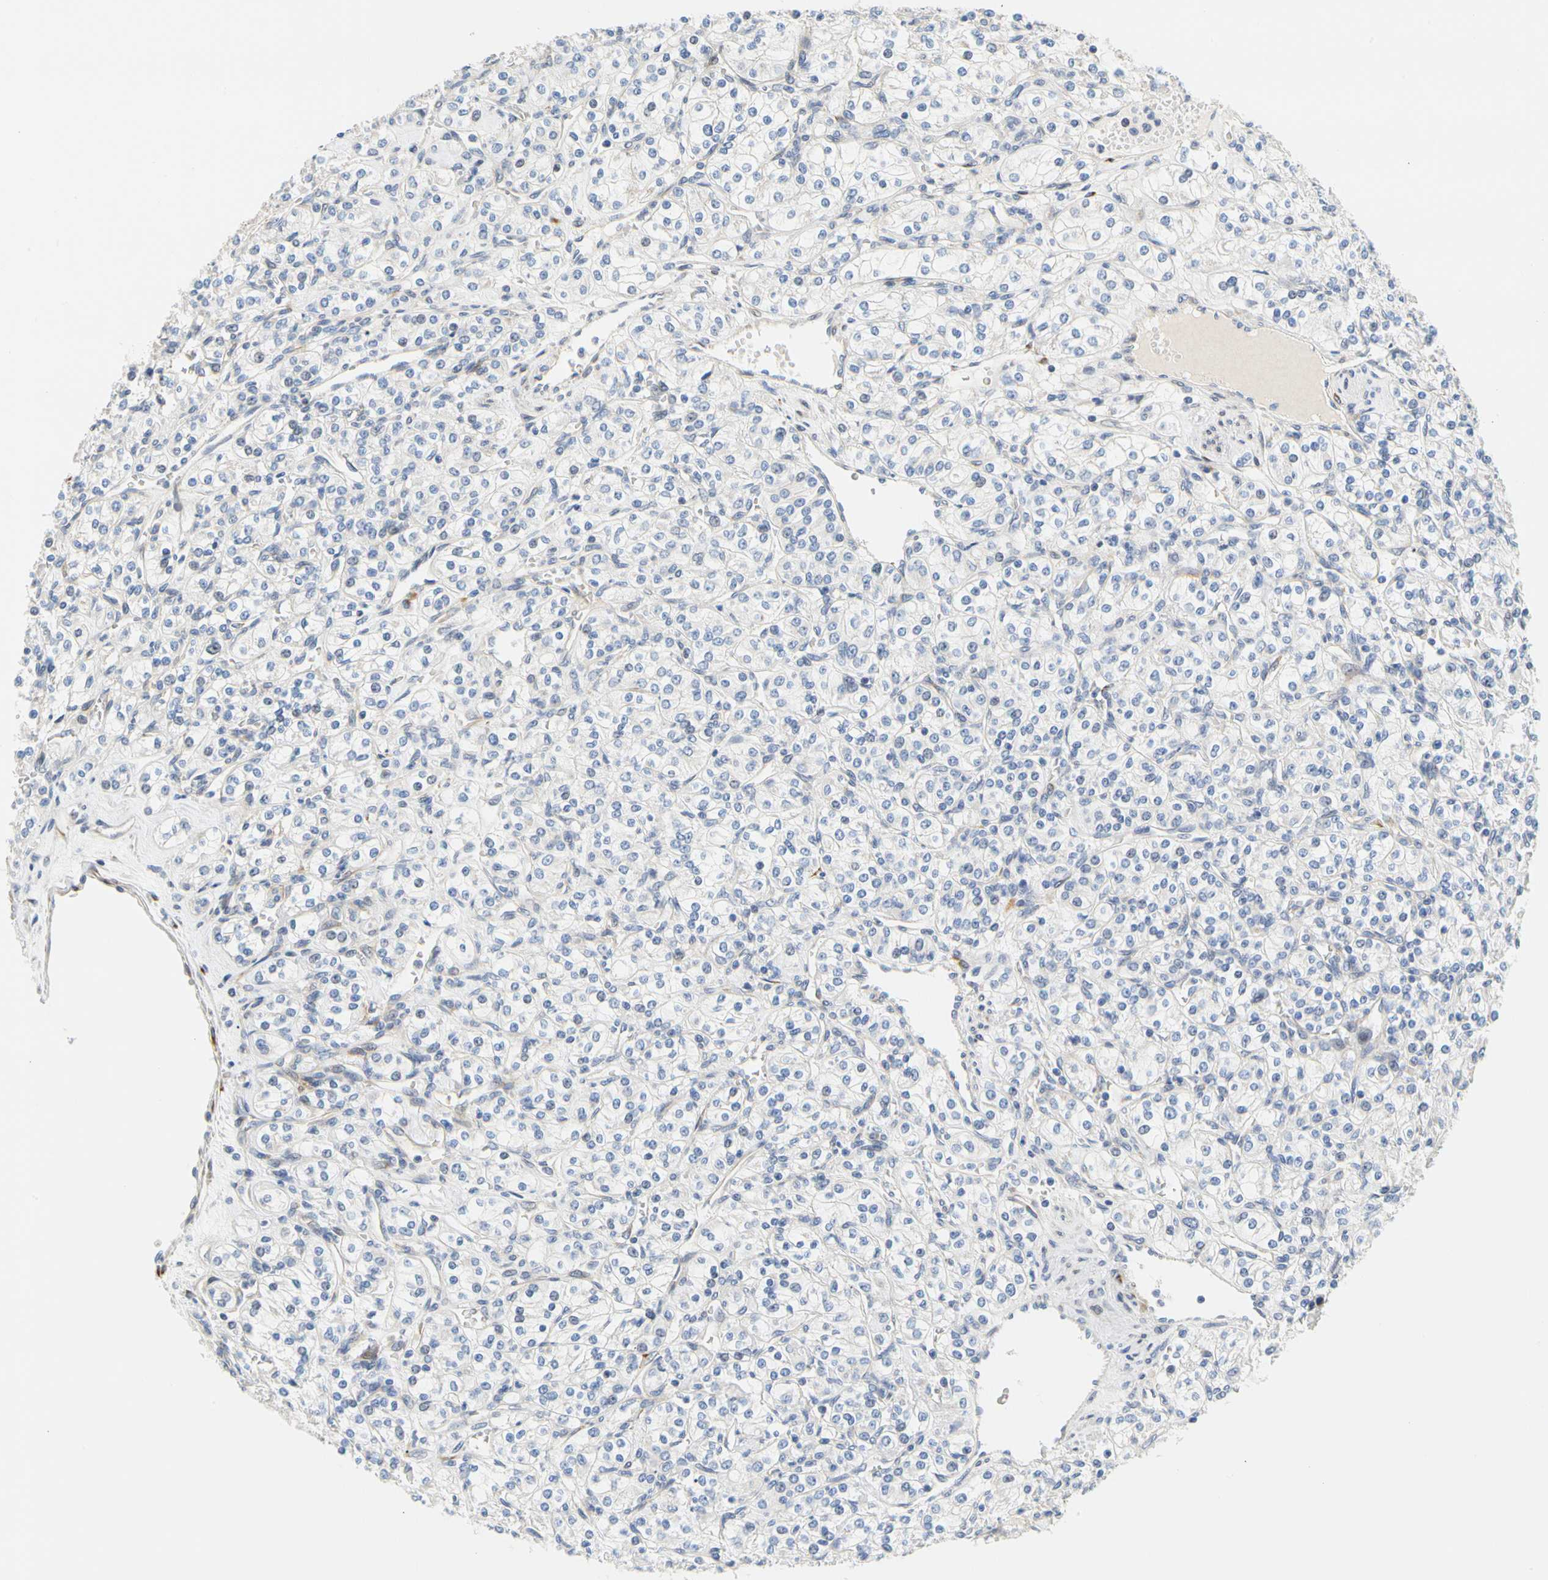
{"staining": {"intensity": "negative", "quantity": "none", "location": "none"}, "tissue": "renal cancer", "cell_type": "Tumor cells", "image_type": "cancer", "snomed": [{"axis": "morphology", "description": "Adenocarcinoma, NOS"}, {"axis": "topography", "description": "Kidney"}], "caption": "Protein analysis of renal cancer (adenocarcinoma) exhibits no significant staining in tumor cells.", "gene": "ZNF236", "patient": {"sex": "male", "age": 77}}